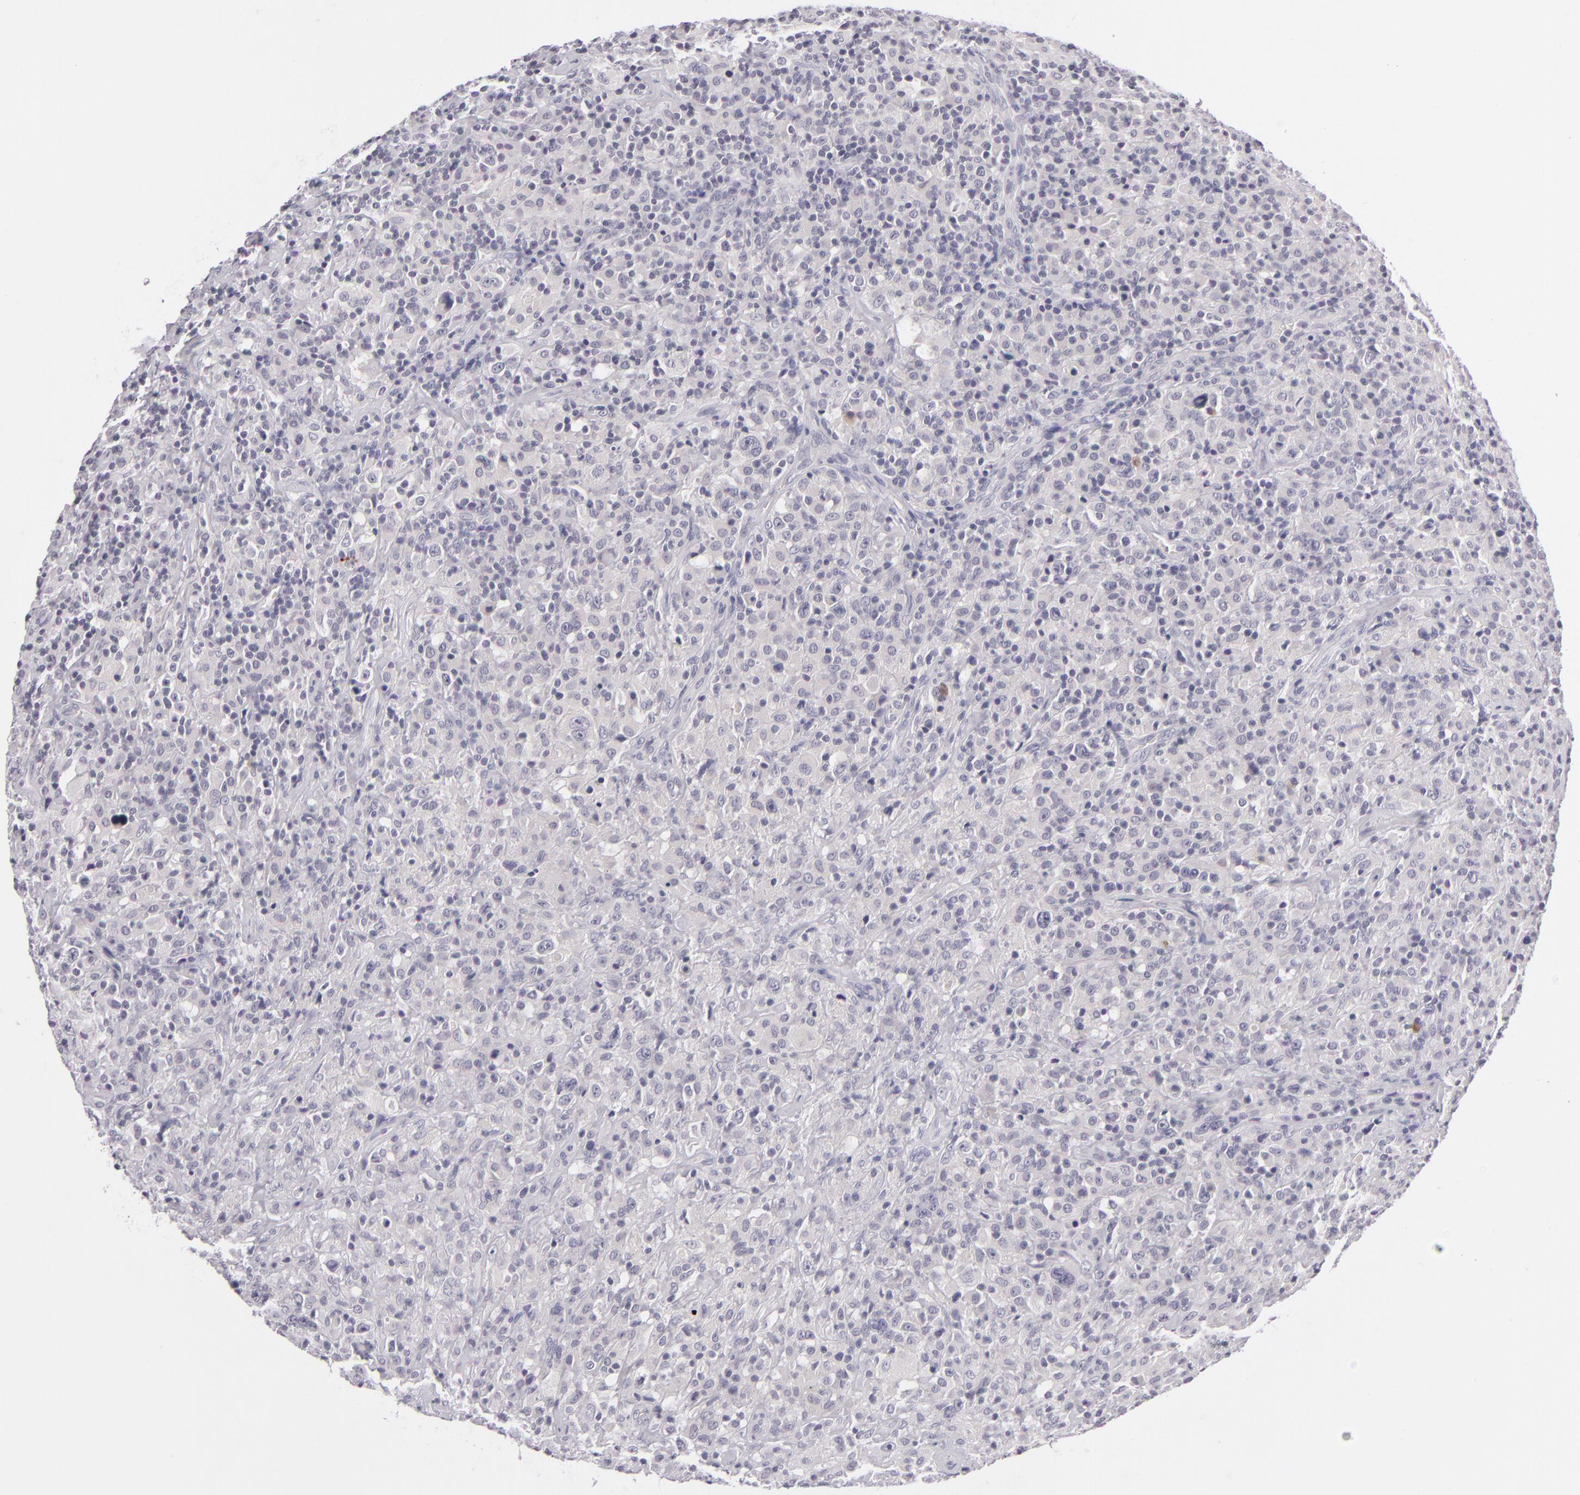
{"staining": {"intensity": "negative", "quantity": "none", "location": "none"}, "tissue": "lymphoma", "cell_type": "Tumor cells", "image_type": "cancer", "snomed": [{"axis": "morphology", "description": "Hodgkin's disease, NOS"}, {"axis": "topography", "description": "Lymph node"}], "caption": "High power microscopy histopathology image of an IHC image of lymphoma, revealing no significant positivity in tumor cells. (IHC, brightfield microscopy, high magnification).", "gene": "DAG1", "patient": {"sex": "male", "age": 46}}